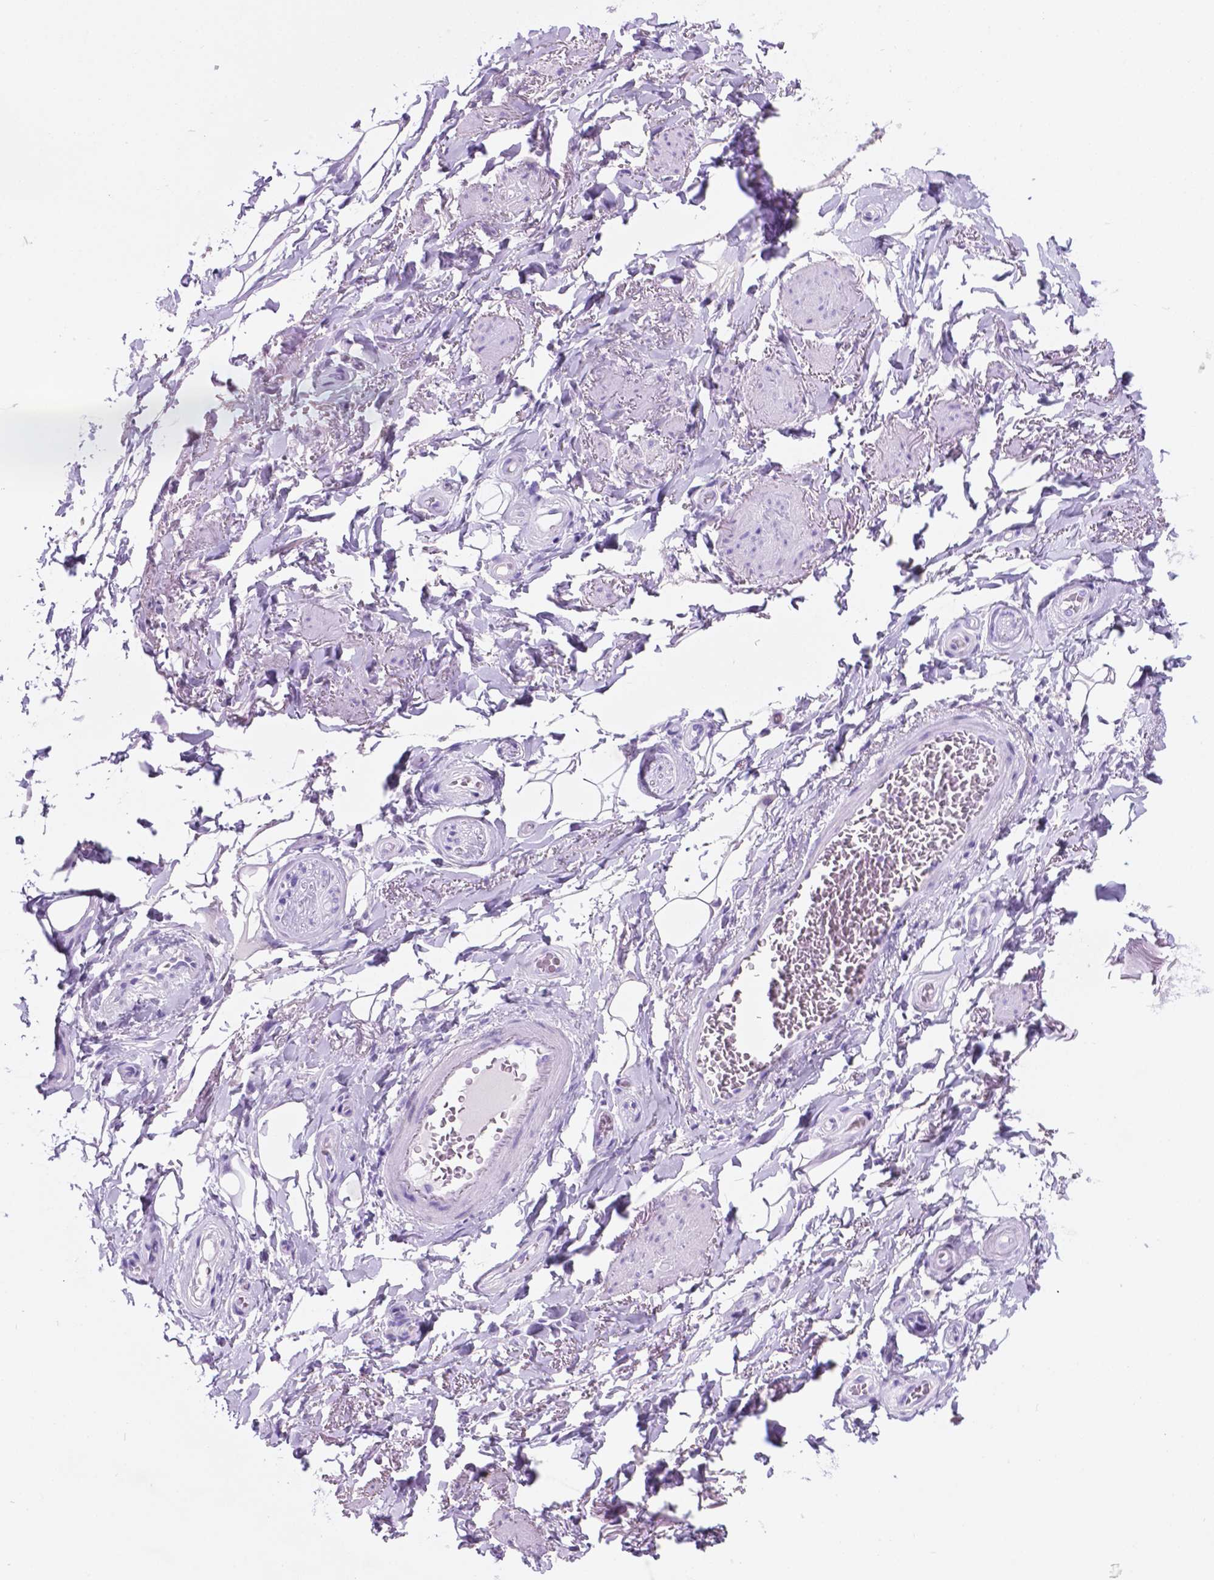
{"staining": {"intensity": "negative", "quantity": "none", "location": "none"}, "tissue": "adipose tissue", "cell_type": "Adipocytes", "image_type": "normal", "snomed": [{"axis": "morphology", "description": "Normal tissue, NOS"}, {"axis": "topography", "description": "Anal"}, {"axis": "topography", "description": "Peripheral nerve tissue"}], "caption": "This is a photomicrograph of IHC staining of benign adipose tissue, which shows no positivity in adipocytes.", "gene": "C17orf107", "patient": {"sex": "male", "age": 53}}